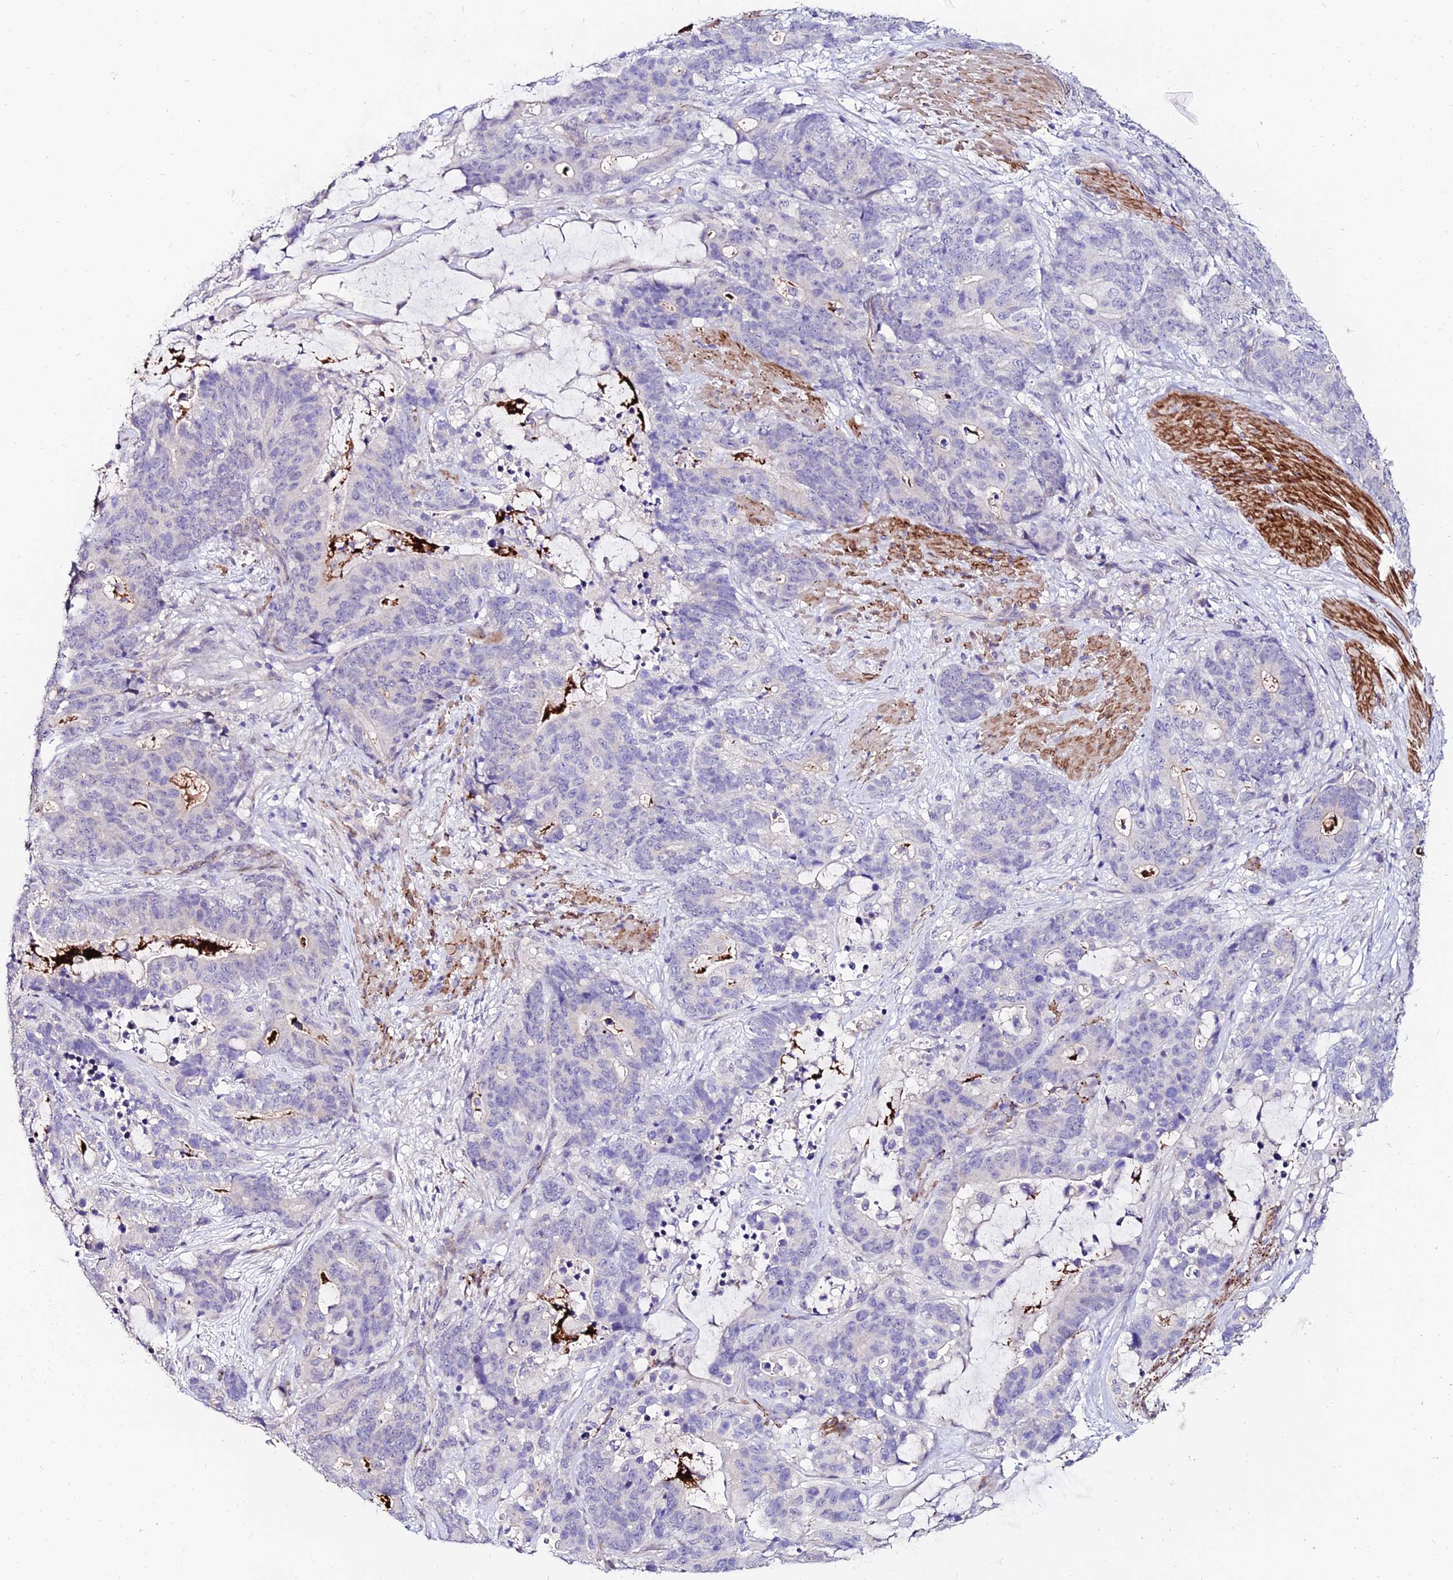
{"staining": {"intensity": "negative", "quantity": "none", "location": "none"}, "tissue": "stomach cancer", "cell_type": "Tumor cells", "image_type": "cancer", "snomed": [{"axis": "morphology", "description": "Adenocarcinoma, NOS"}, {"axis": "topography", "description": "Stomach"}], "caption": "Immunohistochemistry (IHC) of human adenocarcinoma (stomach) demonstrates no positivity in tumor cells.", "gene": "ALDH3B2", "patient": {"sex": "female", "age": 76}}